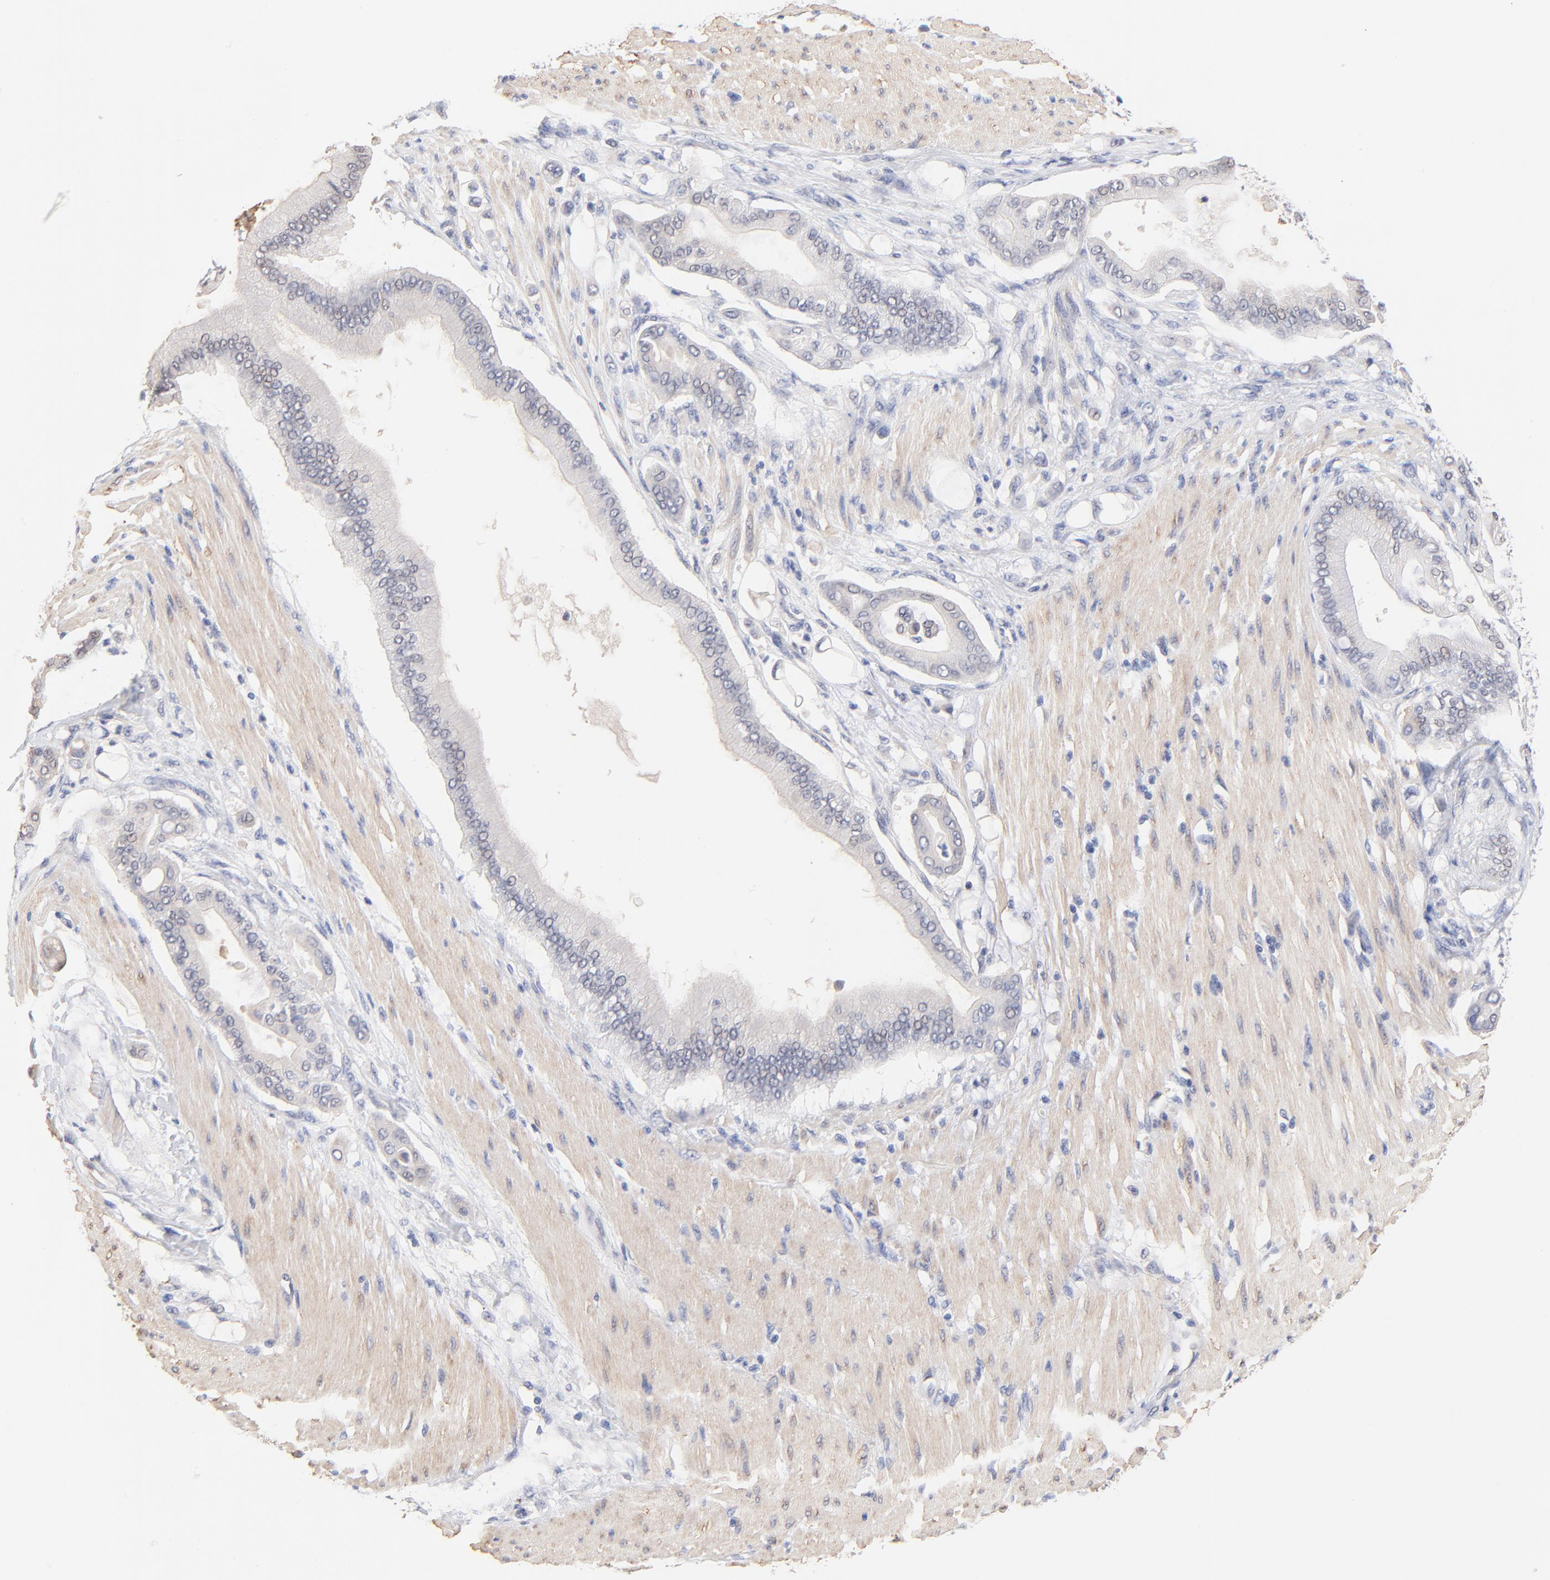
{"staining": {"intensity": "weak", "quantity": "<25%", "location": "cytoplasmic/membranous"}, "tissue": "pancreatic cancer", "cell_type": "Tumor cells", "image_type": "cancer", "snomed": [{"axis": "morphology", "description": "Adenocarcinoma, NOS"}, {"axis": "morphology", "description": "Adenocarcinoma, metastatic, NOS"}, {"axis": "topography", "description": "Lymph node"}, {"axis": "topography", "description": "Pancreas"}, {"axis": "topography", "description": "Duodenum"}], "caption": "Pancreatic cancer stained for a protein using immunohistochemistry reveals no expression tumor cells.", "gene": "TWNK", "patient": {"sex": "female", "age": 64}}